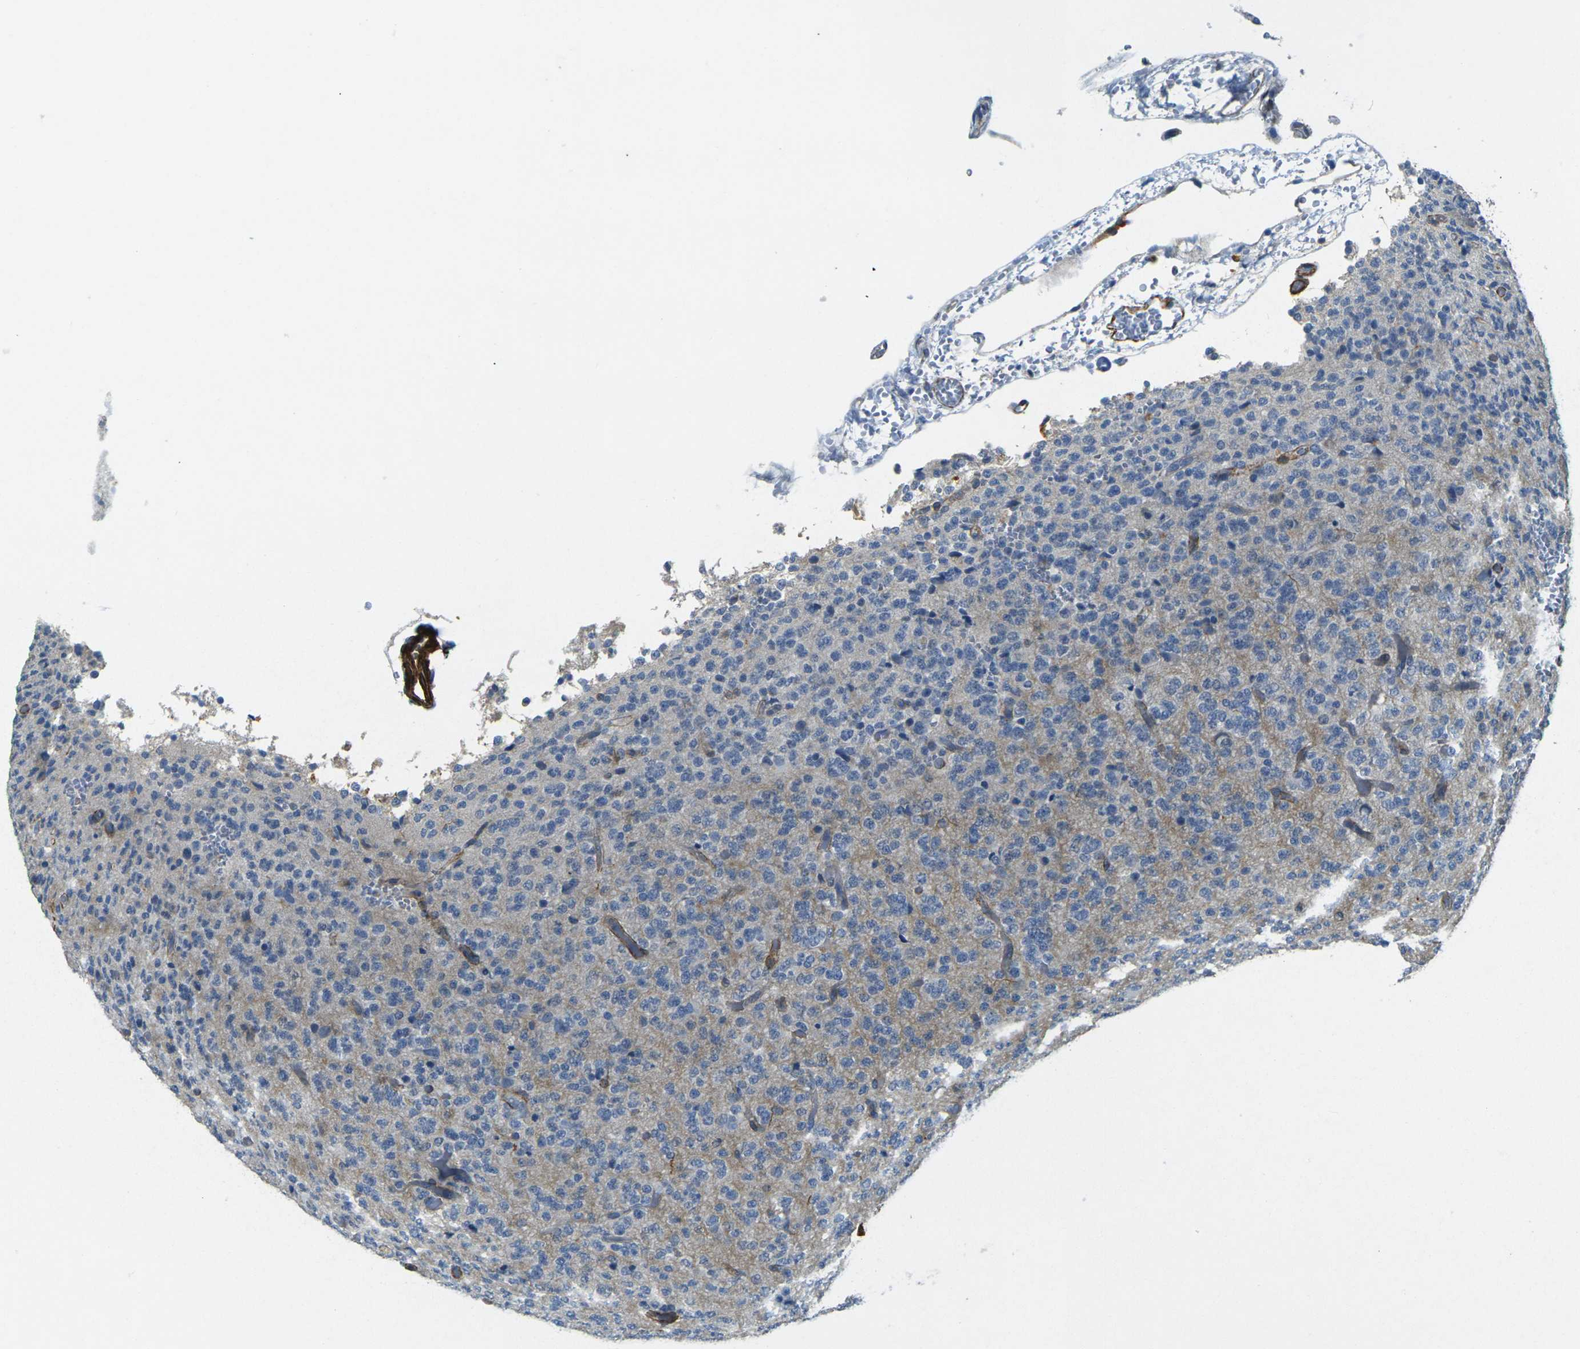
{"staining": {"intensity": "negative", "quantity": "none", "location": "none"}, "tissue": "glioma", "cell_type": "Tumor cells", "image_type": "cancer", "snomed": [{"axis": "morphology", "description": "Glioma, malignant, Low grade"}, {"axis": "topography", "description": "Brain"}], "caption": "Immunohistochemical staining of glioma displays no significant expression in tumor cells. (Immunohistochemistry (ihc), brightfield microscopy, high magnification).", "gene": "EPHA7", "patient": {"sex": "male", "age": 38}}